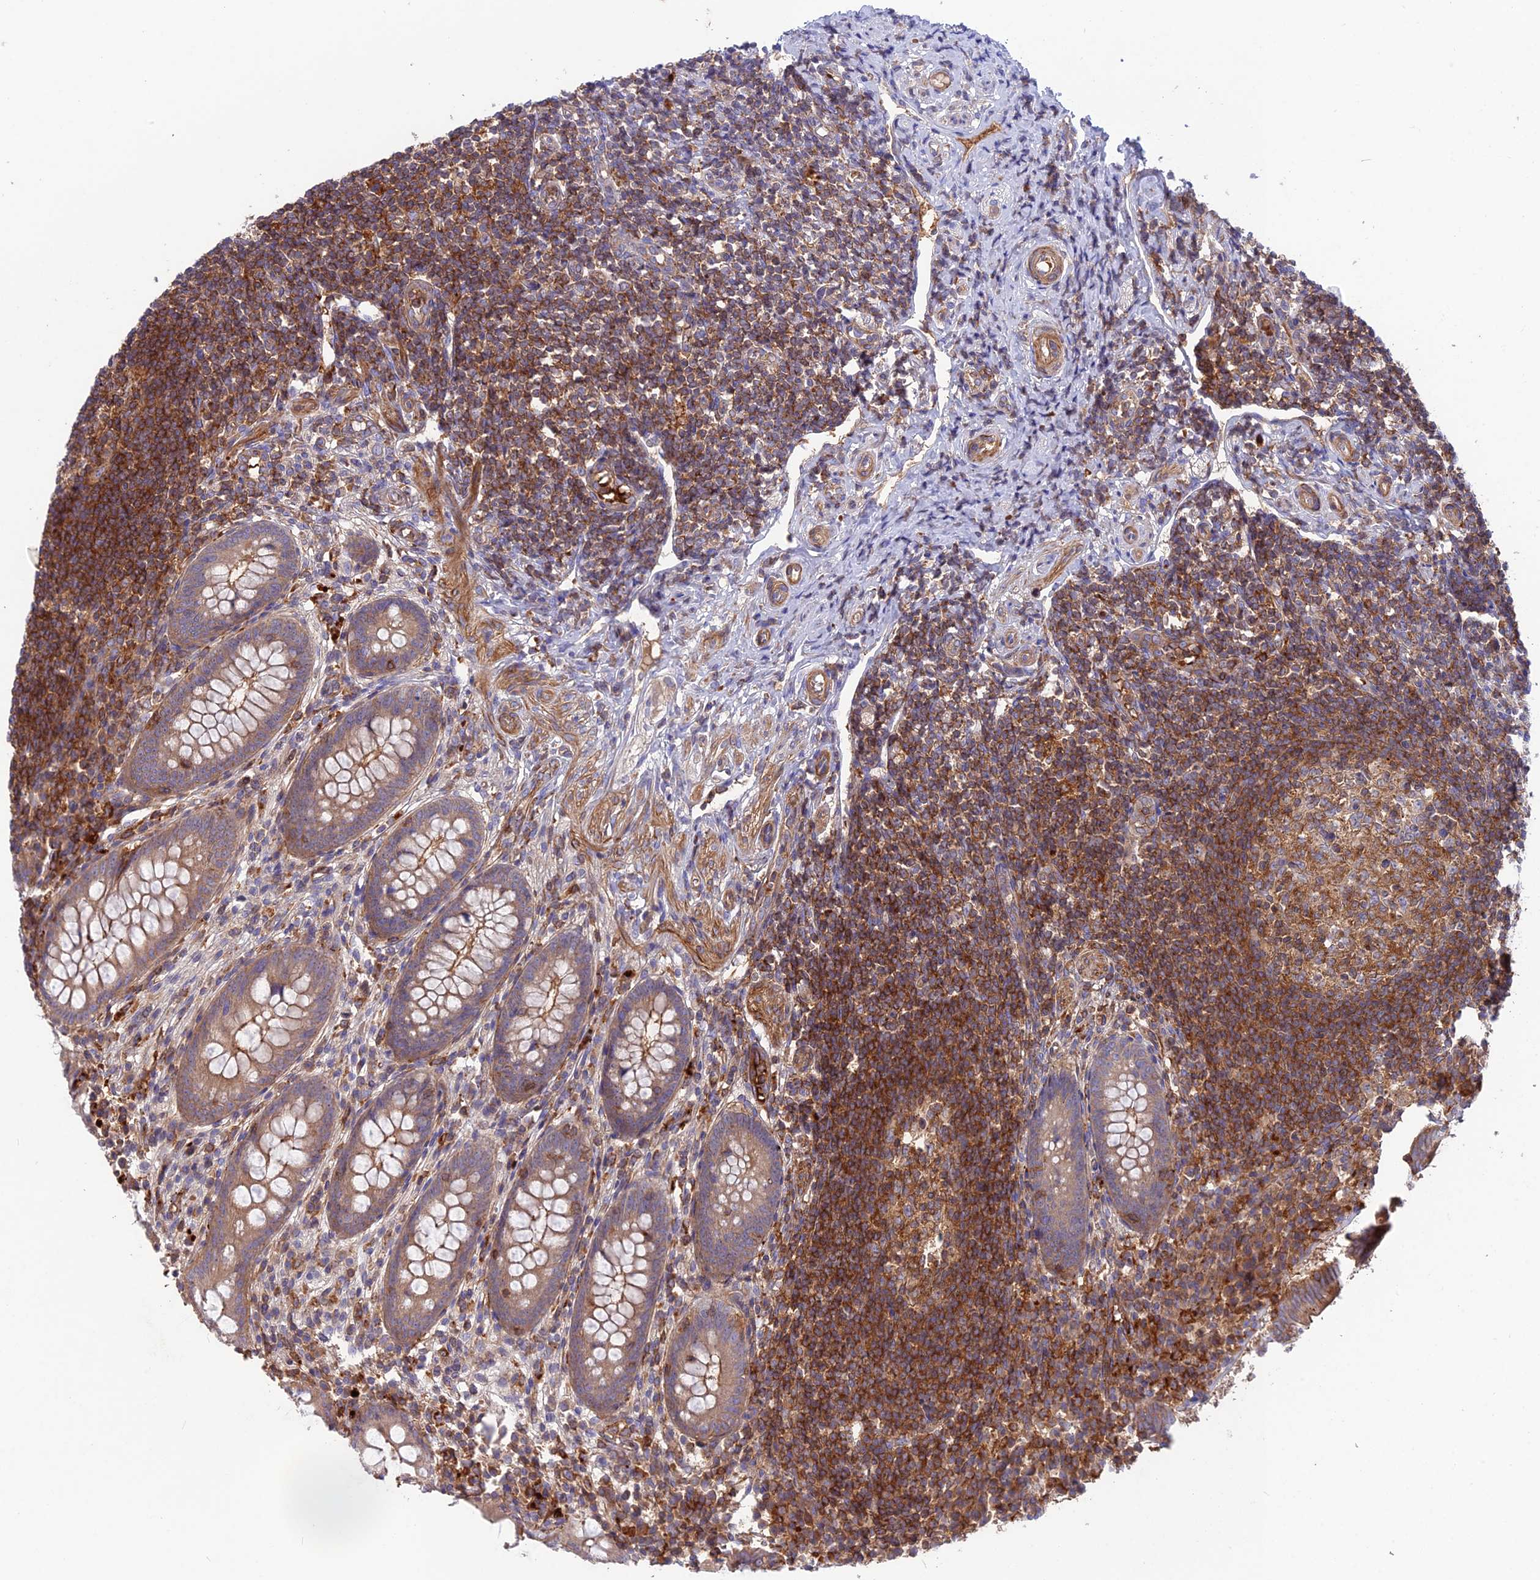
{"staining": {"intensity": "moderate", "quantity": ">75%", "location": "cytoplasmic/membranous"}, "tissue": "appendix", "cell_type": "Glandular cells", "image_type": "normal", "snomed": [{"axis": "morphology", "description": "Normal tissue, NOS"}, {"axis": "topography", "description": "Appendix"}], "caption": "High-power microscopy captured an IHC image of benign appendix, revealing moderate cytoplasmic/membranous staining in approximately >75% of glandular cells.", "gene": "CPNE7", "patient": {"sex": "female", "age": 33}}